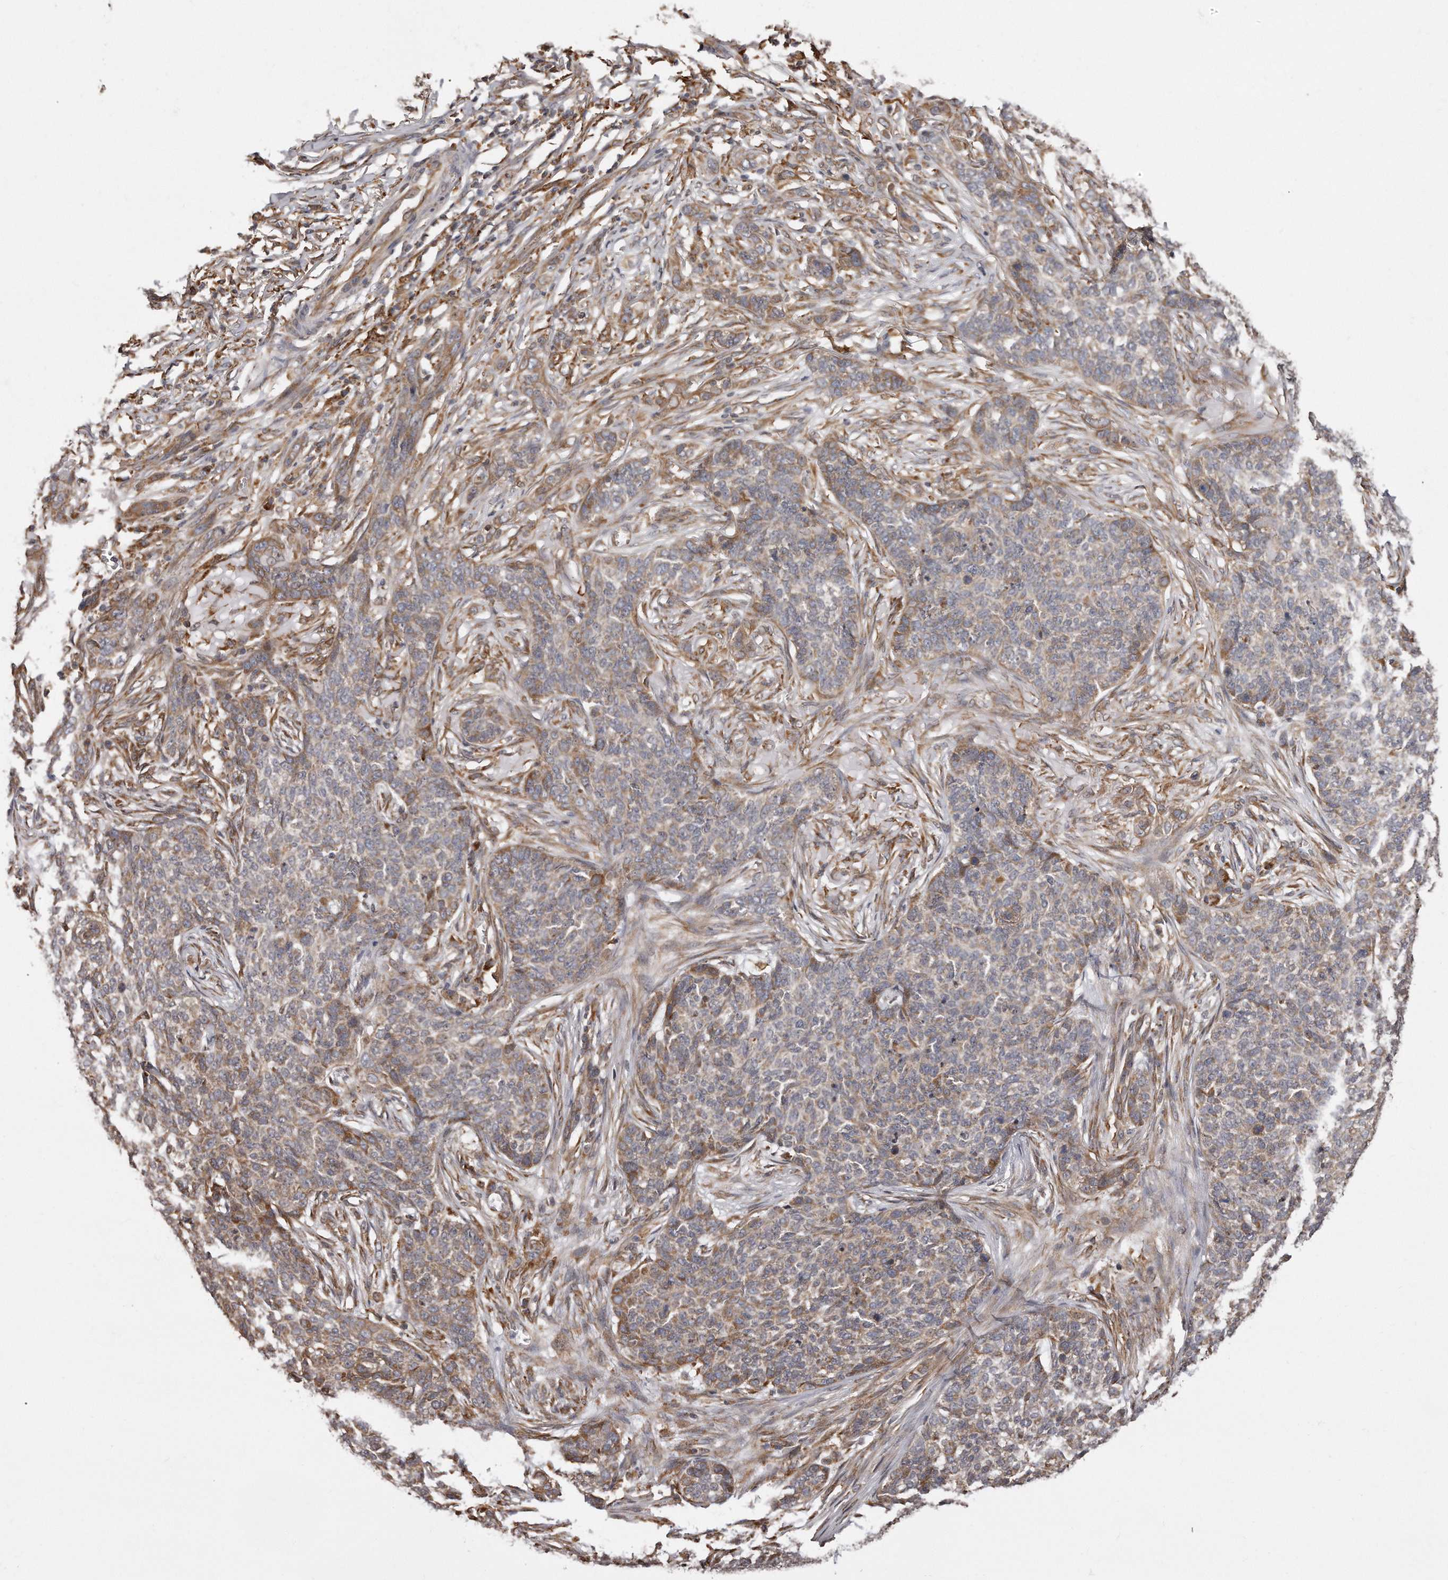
{"staining": {"intensity": "moderate", "quantity": ">75%", "location": "cytoplasmic/membranous"}, "tissue": "skin cancer", "cell_type": "Tumor cells", "image_type": "cancer", "snomed": [{"axis": "morphology", "description": "Basal cell carcinoma"}, {"axis": "topography", "description": "Skin"}], "caption": "Tumor cells reveal moderate cytoplasmic/membranous staining in approximately >75% of cells in basal cell carcinoma (skin). The staining was performed using DAB (3,3'-diaminobenzidine) to visualize the protein expression in brown, while the nuclei were stained in blue with hematoxylin (Magnification: 20x).", "gene": "TRAPPC14", "patient": {"sex": "male", "age": 85}}